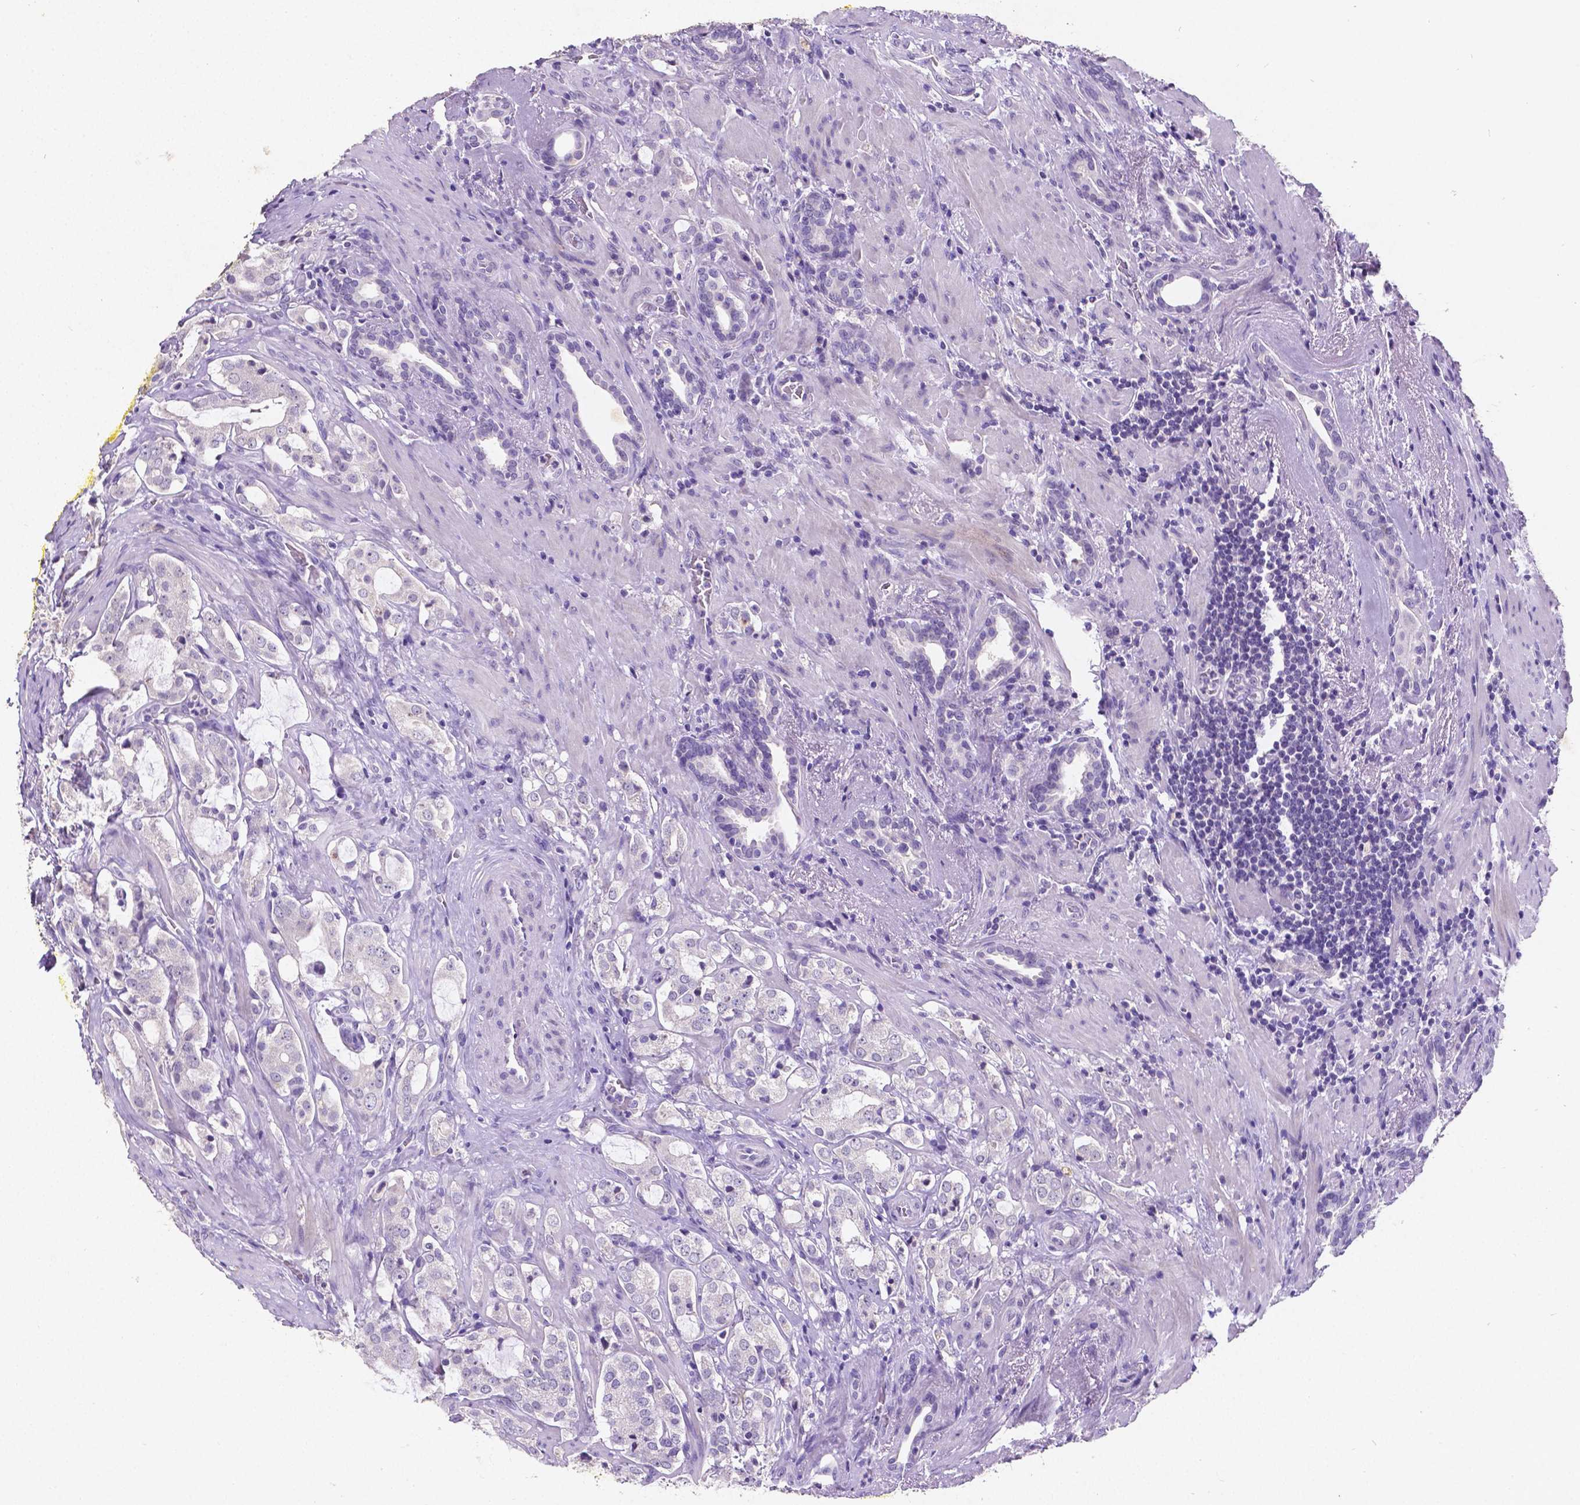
{"staining": {"intensity": "negative", "quantity": "none", "location": "none"}, "tissue": "prostate cancer", "cell_type": "Tumor cells", "image_type": "cancer", "snomed": [{"axis": "morphology", "description": "Adenocarcinoma, NOS"}, {"axis": "topography", "description": "Prostate"}], "caption": "Photomicrograph shows no protein expression in tumor cells of adenocarcinoma (prostate) tissue. Brightfield microscopy of immunohistochemistry (IHC) stained with DAB (3,3'-diaminobenzidine) (brown) and hematoxylin (blue), captured at high magnification.", "gene": "SATB2", "patient": {"sex": "male", "age": 66}}